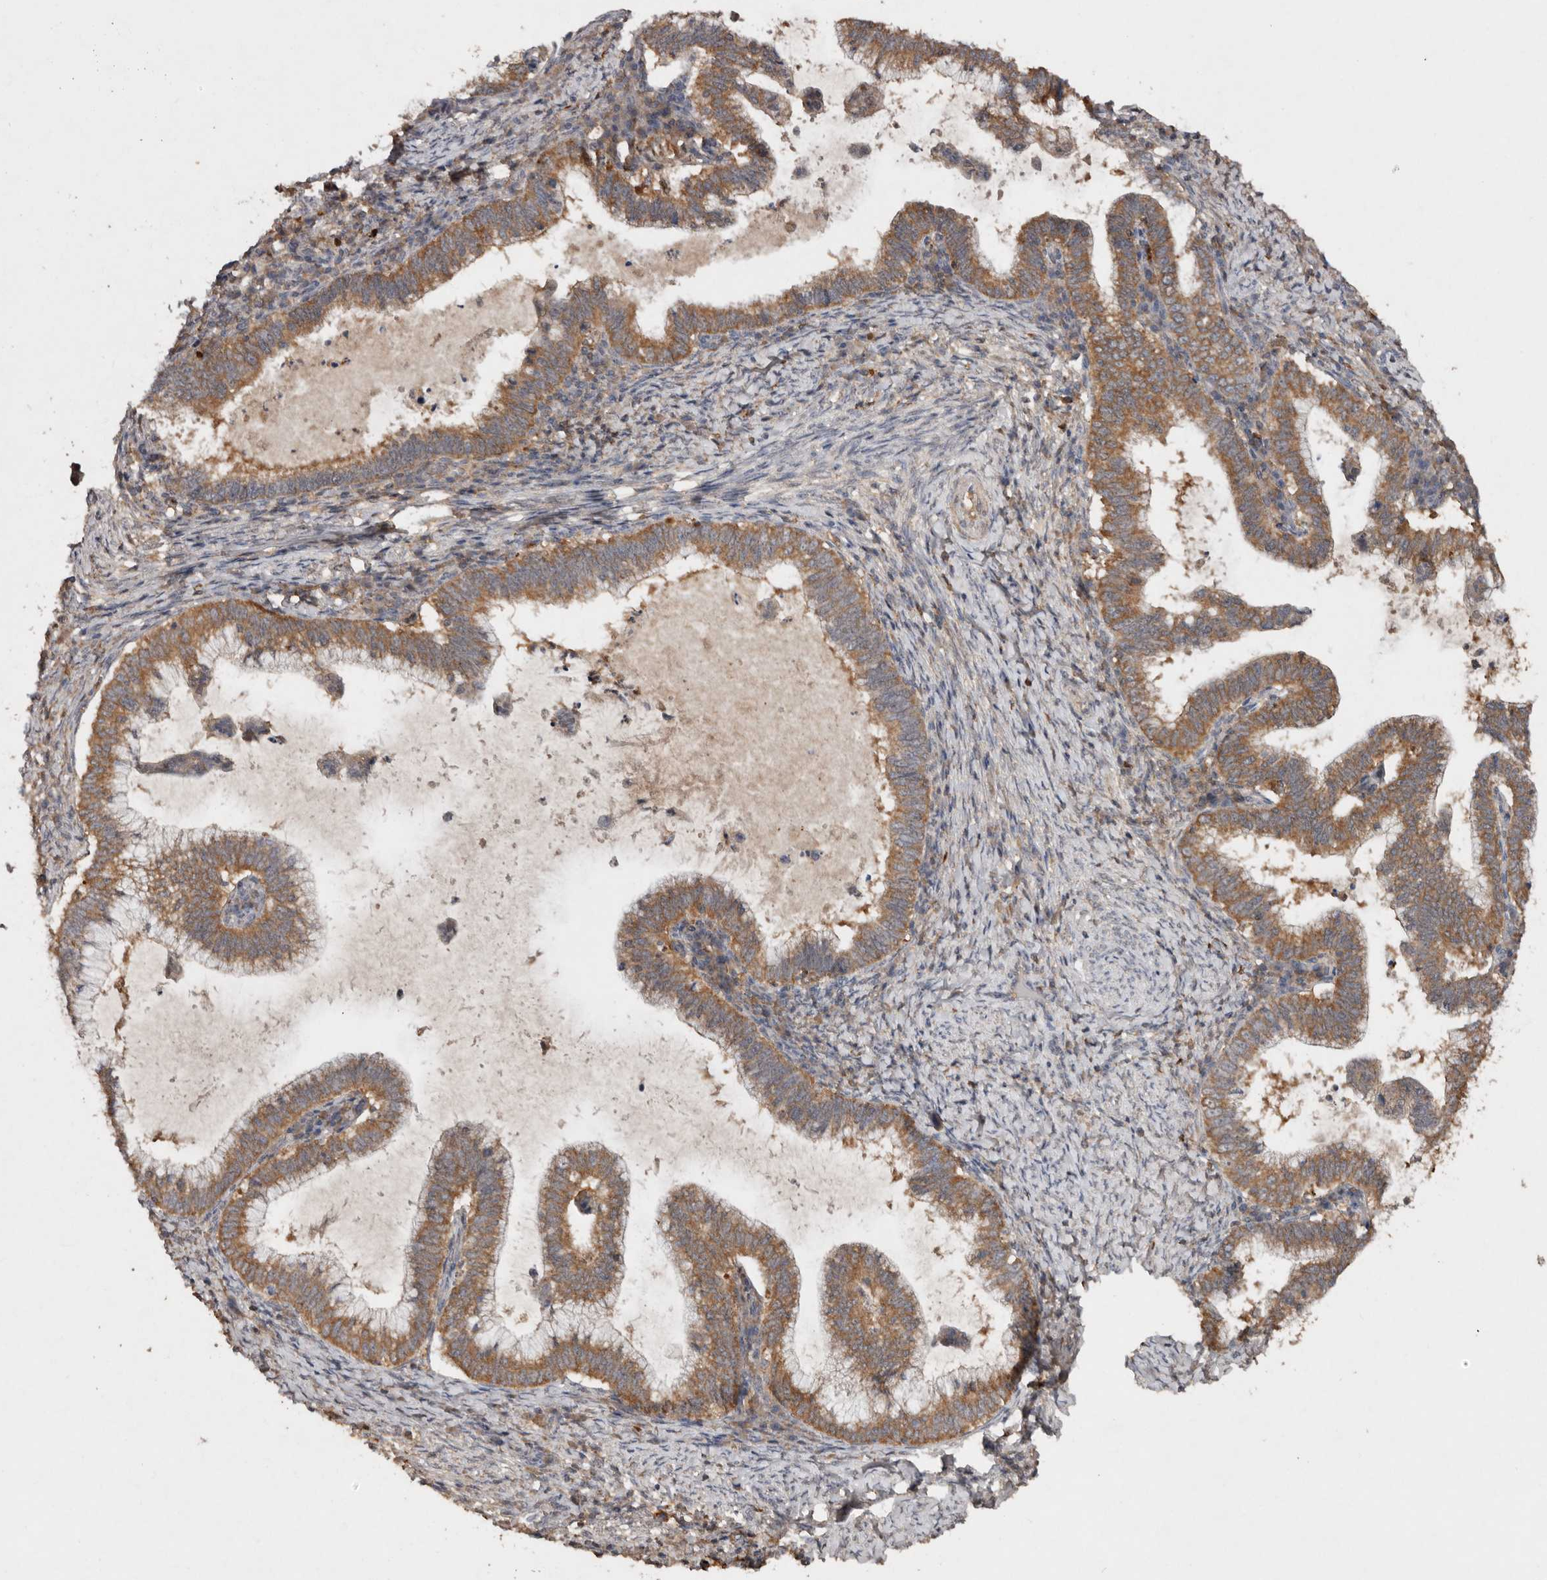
{"staining": {"intensity": "moderate", "quantity": ">75%", "location": "cytoplasmic/membranous"}, "tissue": "cervical cancer", "cell_type": "Tumor cells", "image_type": "cancer", "snomed": [{"axis": "morphology", "description": "Adenocarcinoma, NOS"}, {"axis": "topography", "description": "Cervix"}], "caption": "The histopathology image exhibits staining of cervical adenocarcinoma, revealing moderate cytoplasmic/membranous protein expression (brown color) within tumor cells.", "gene": "EDEM1", "patient": {"sex": "female", "age": 36}}